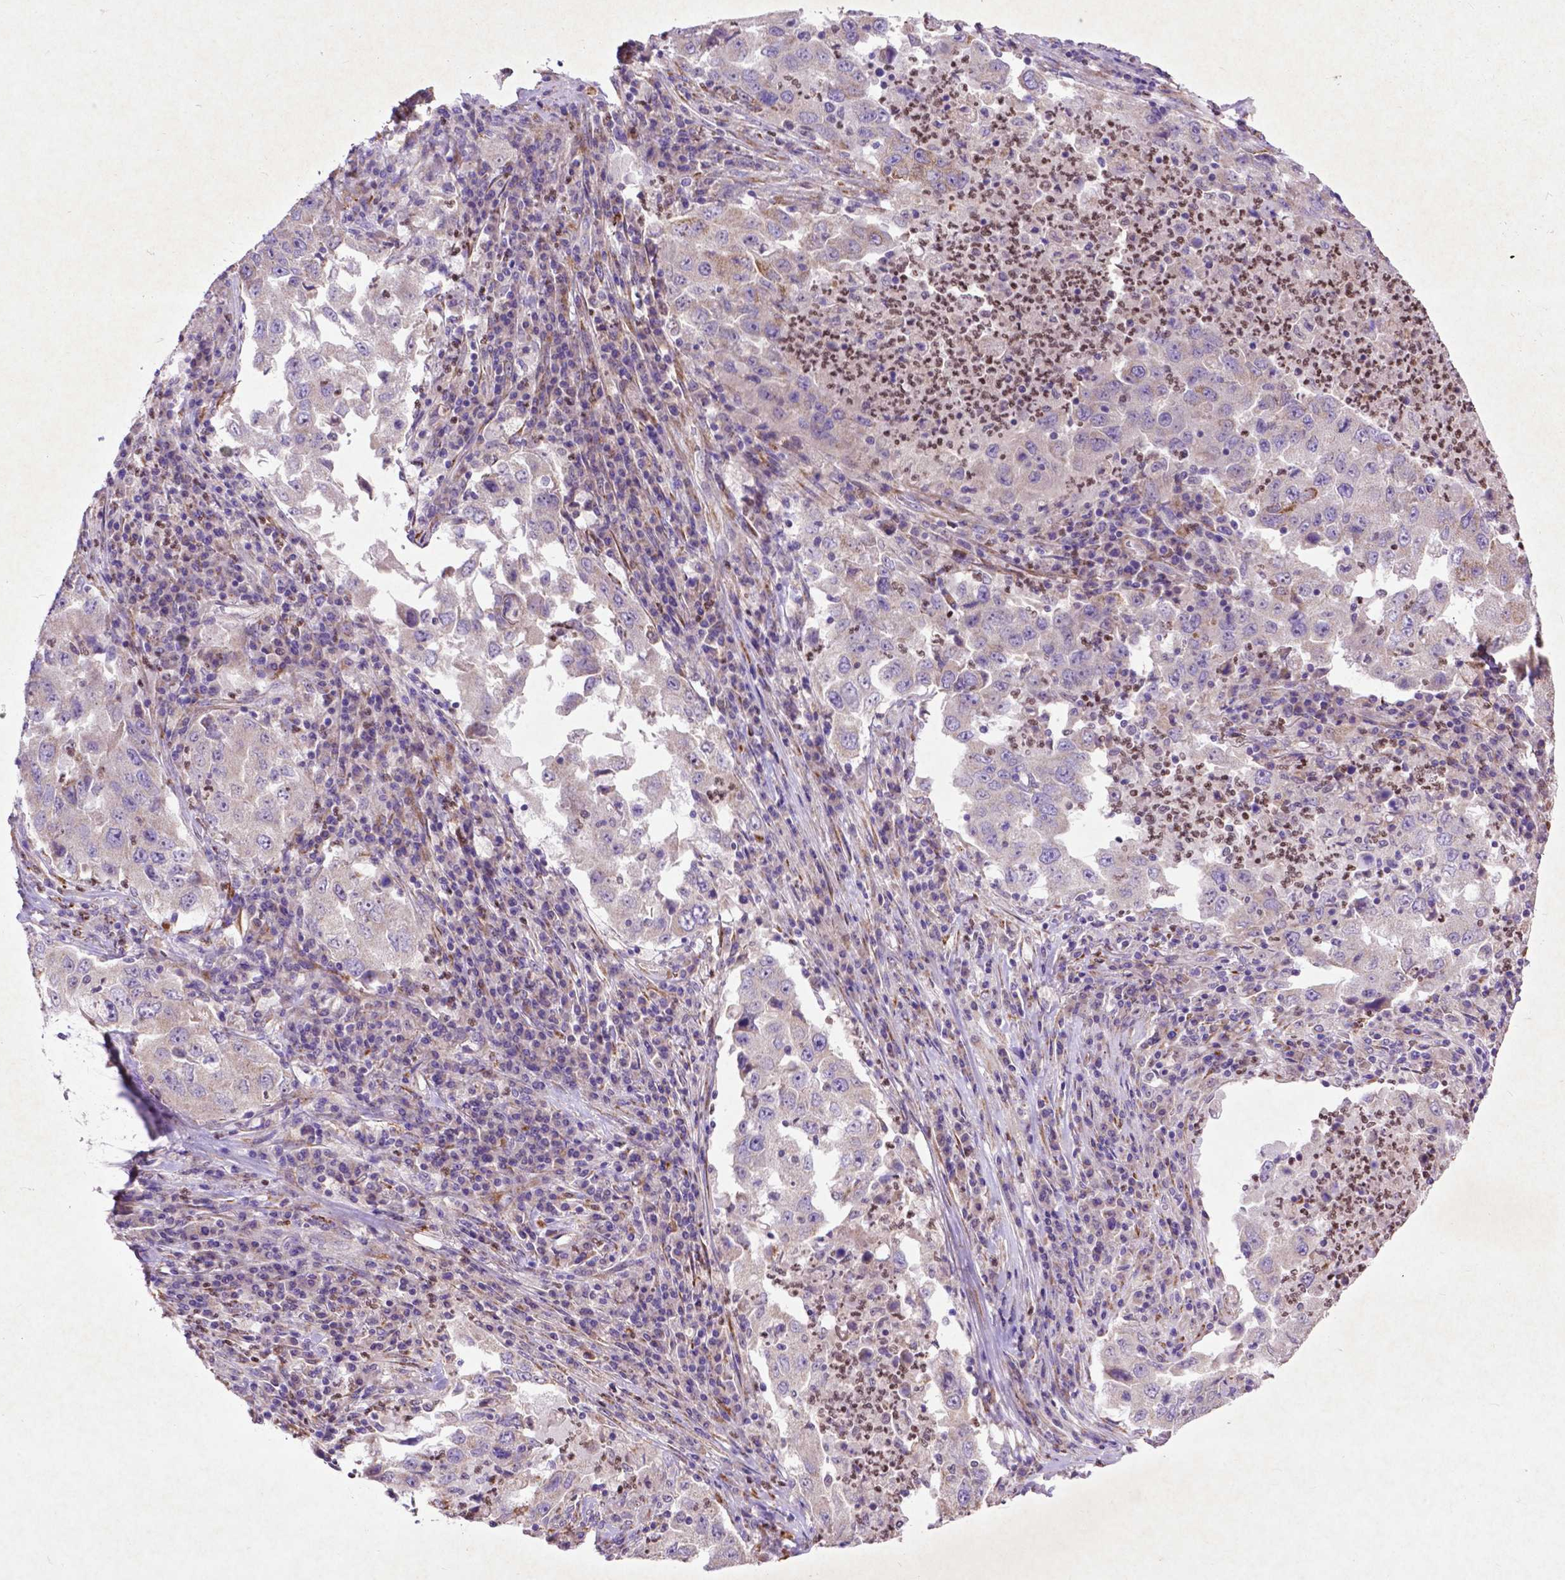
{"staining": {"intensity": "negative", "quantity": "none", "location": "none"}, "tissue": "lung cancer", "cell_type": "Tumor cells", "image_type": "cancer", "snomed": [{"axis": "morphology", "description": "Adenocarcinoma, NOS"}, {"axis": "topography", "description": "Lung"}], "caption": "DAB (3,3'-diaminobenzidine) immunohistochemical staining of human lung adenocarcinoma shows no significant expression in tumor cells.", "gene": "THEGL", "patient": {"sex": "male", "age": 73}}